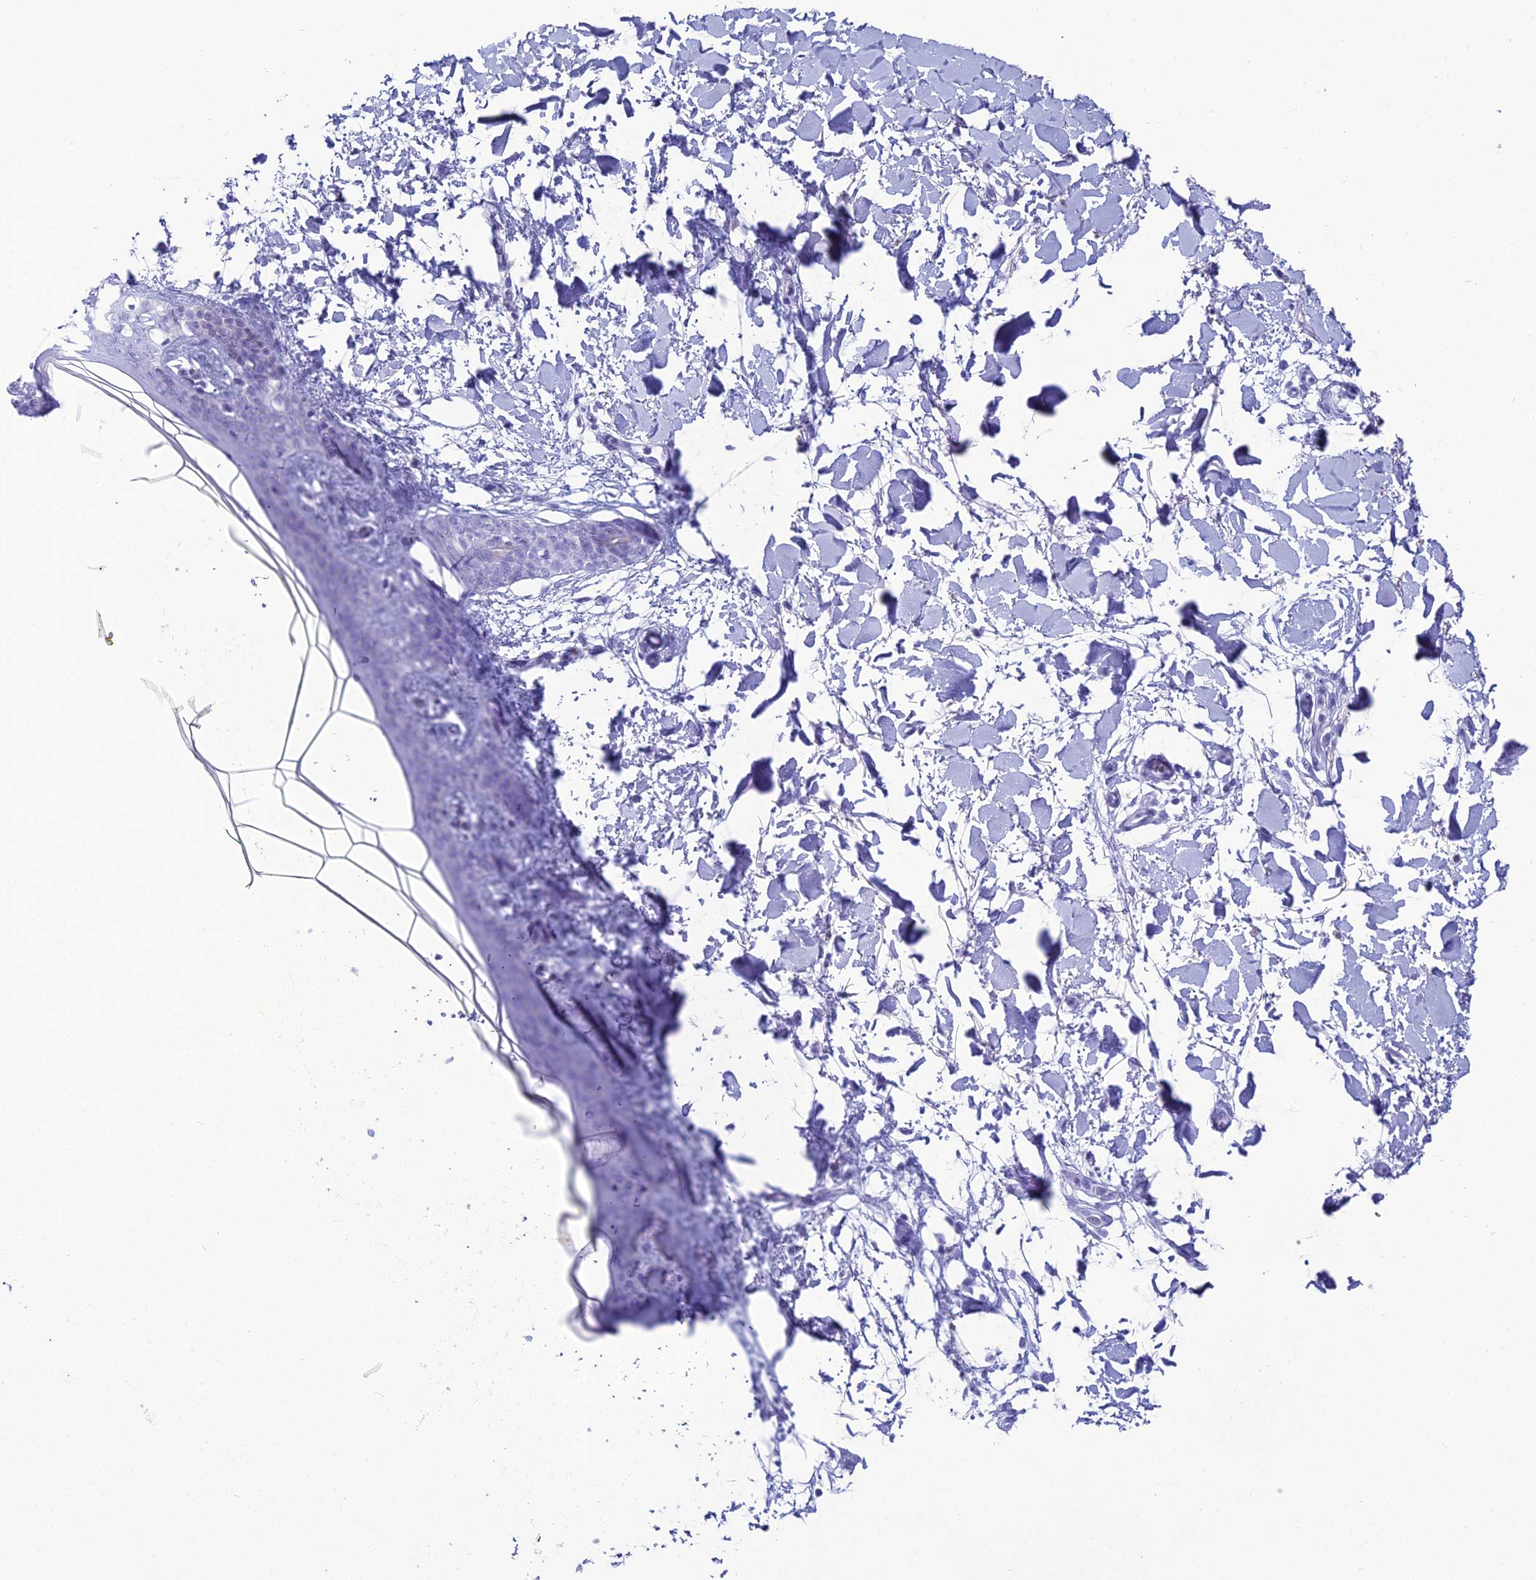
{"staining": {"intensity": "negative", "quantity": "none", "location": "none"}, "tissue": "skin", "cell_type": "Fibroblasts", "image_type": "normal", "snomed": [{"axis": "morphology", "description": "Normal tissue, NOS"}, {"axis": "topography", "description": "Skin"}], "caption": "IHC photomicrograph of benign skin stained for a protein (brown), which demonstrates no expression in fibroblasts.", "gene": "ZNF442", "patient": {"sex": "female", "age": 34}}